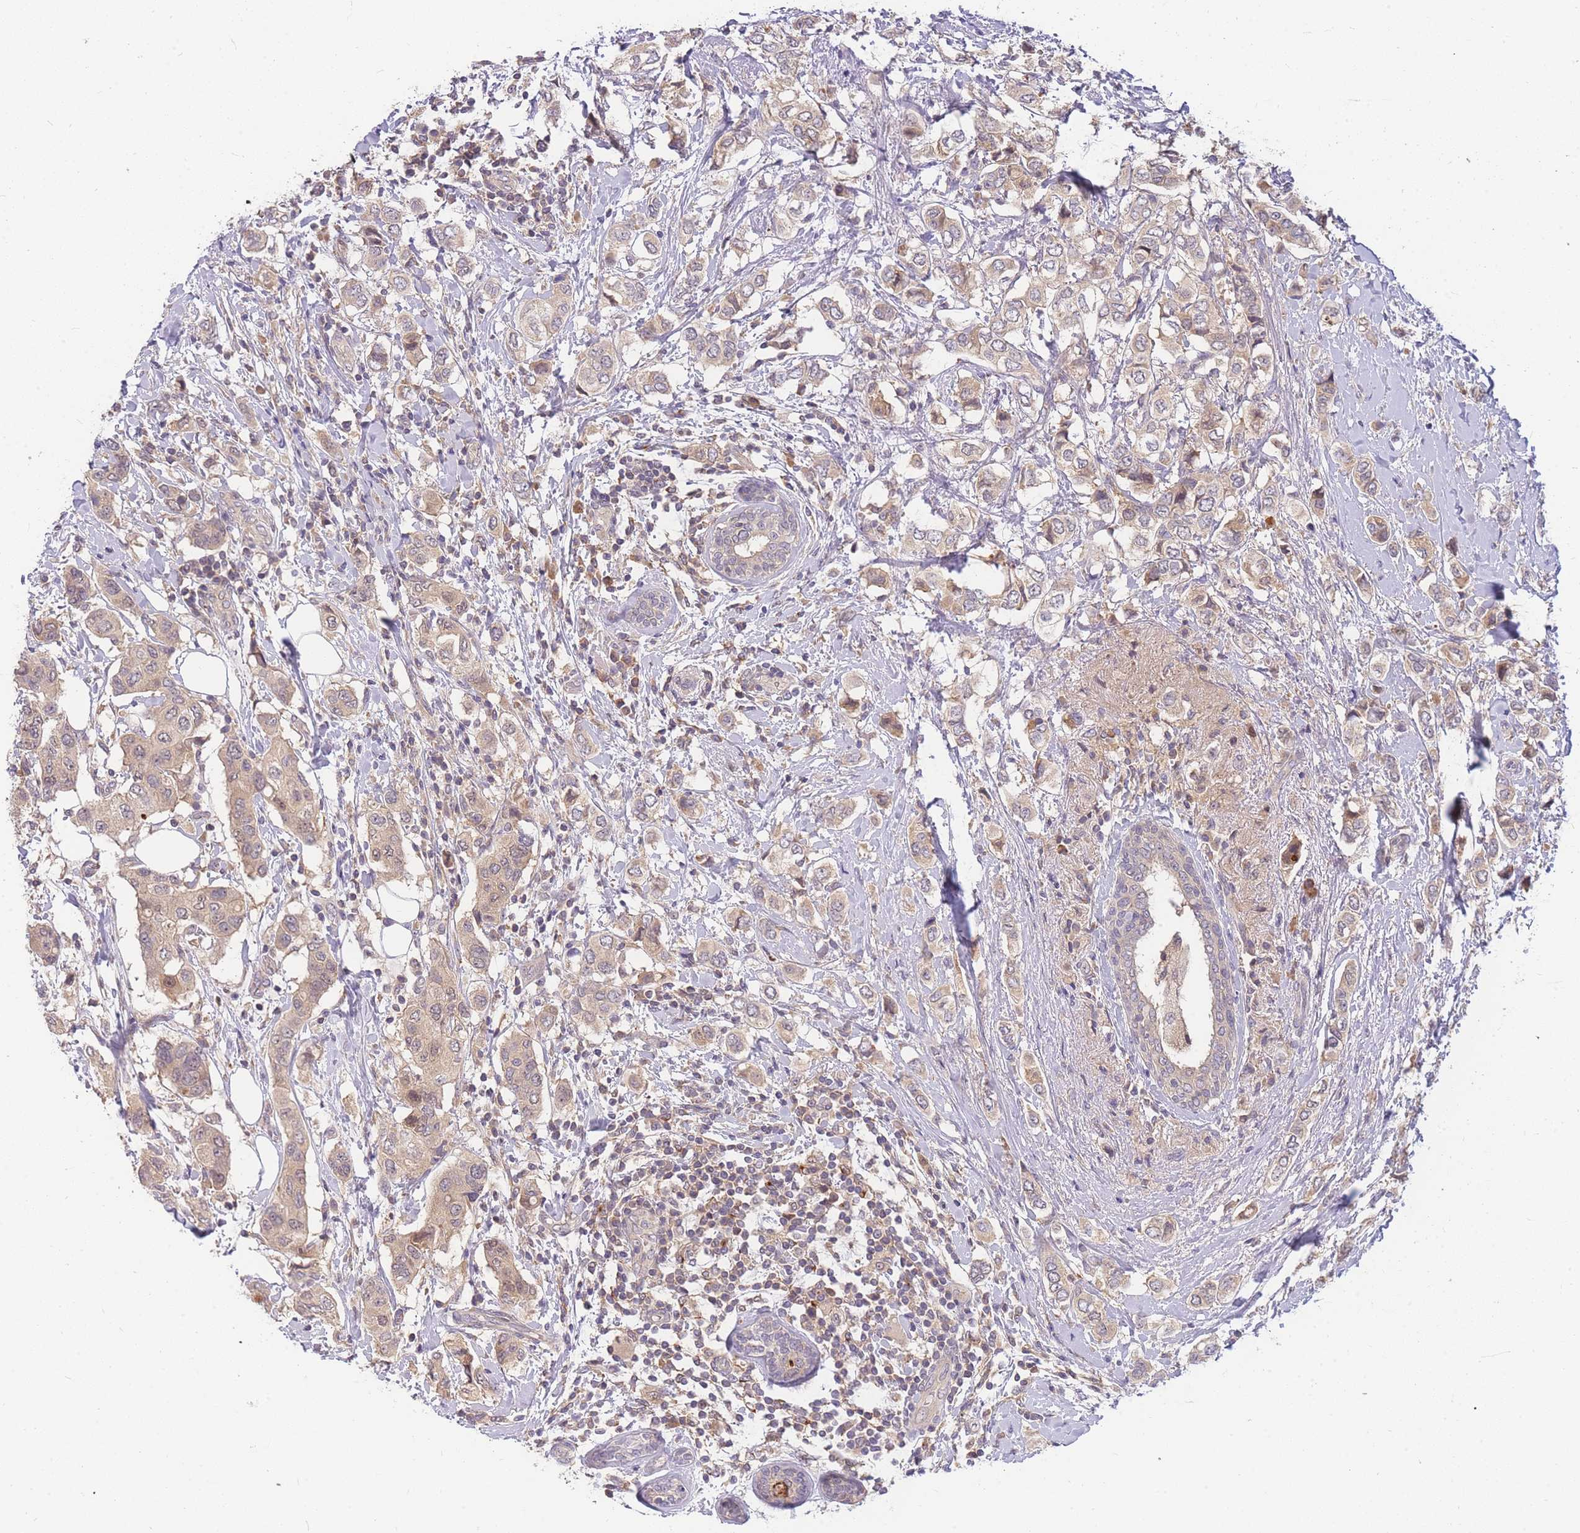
{"staining": {"intensity": "weak", "quantity": ">75%", "location": "cytoplasmic/membranous"}, "tissue": "breast cancer", "cell_type": "Tumor cells", "image_type": "cancer", "snomed": [{"axis": "morphology", "description": "Lobular carcinoma"}, {"axis": "topography", "description": "Breast"}], "caption": "This photomicrograph reveals immunohistochemistry (IHC) staining of lobular carcinoma (breast), with low weak cytoplasmic/membranous staining in approximately >75% of tumor cells.", "gene": "ZNF577", "patient": {"sex": "female", "age": 51}}